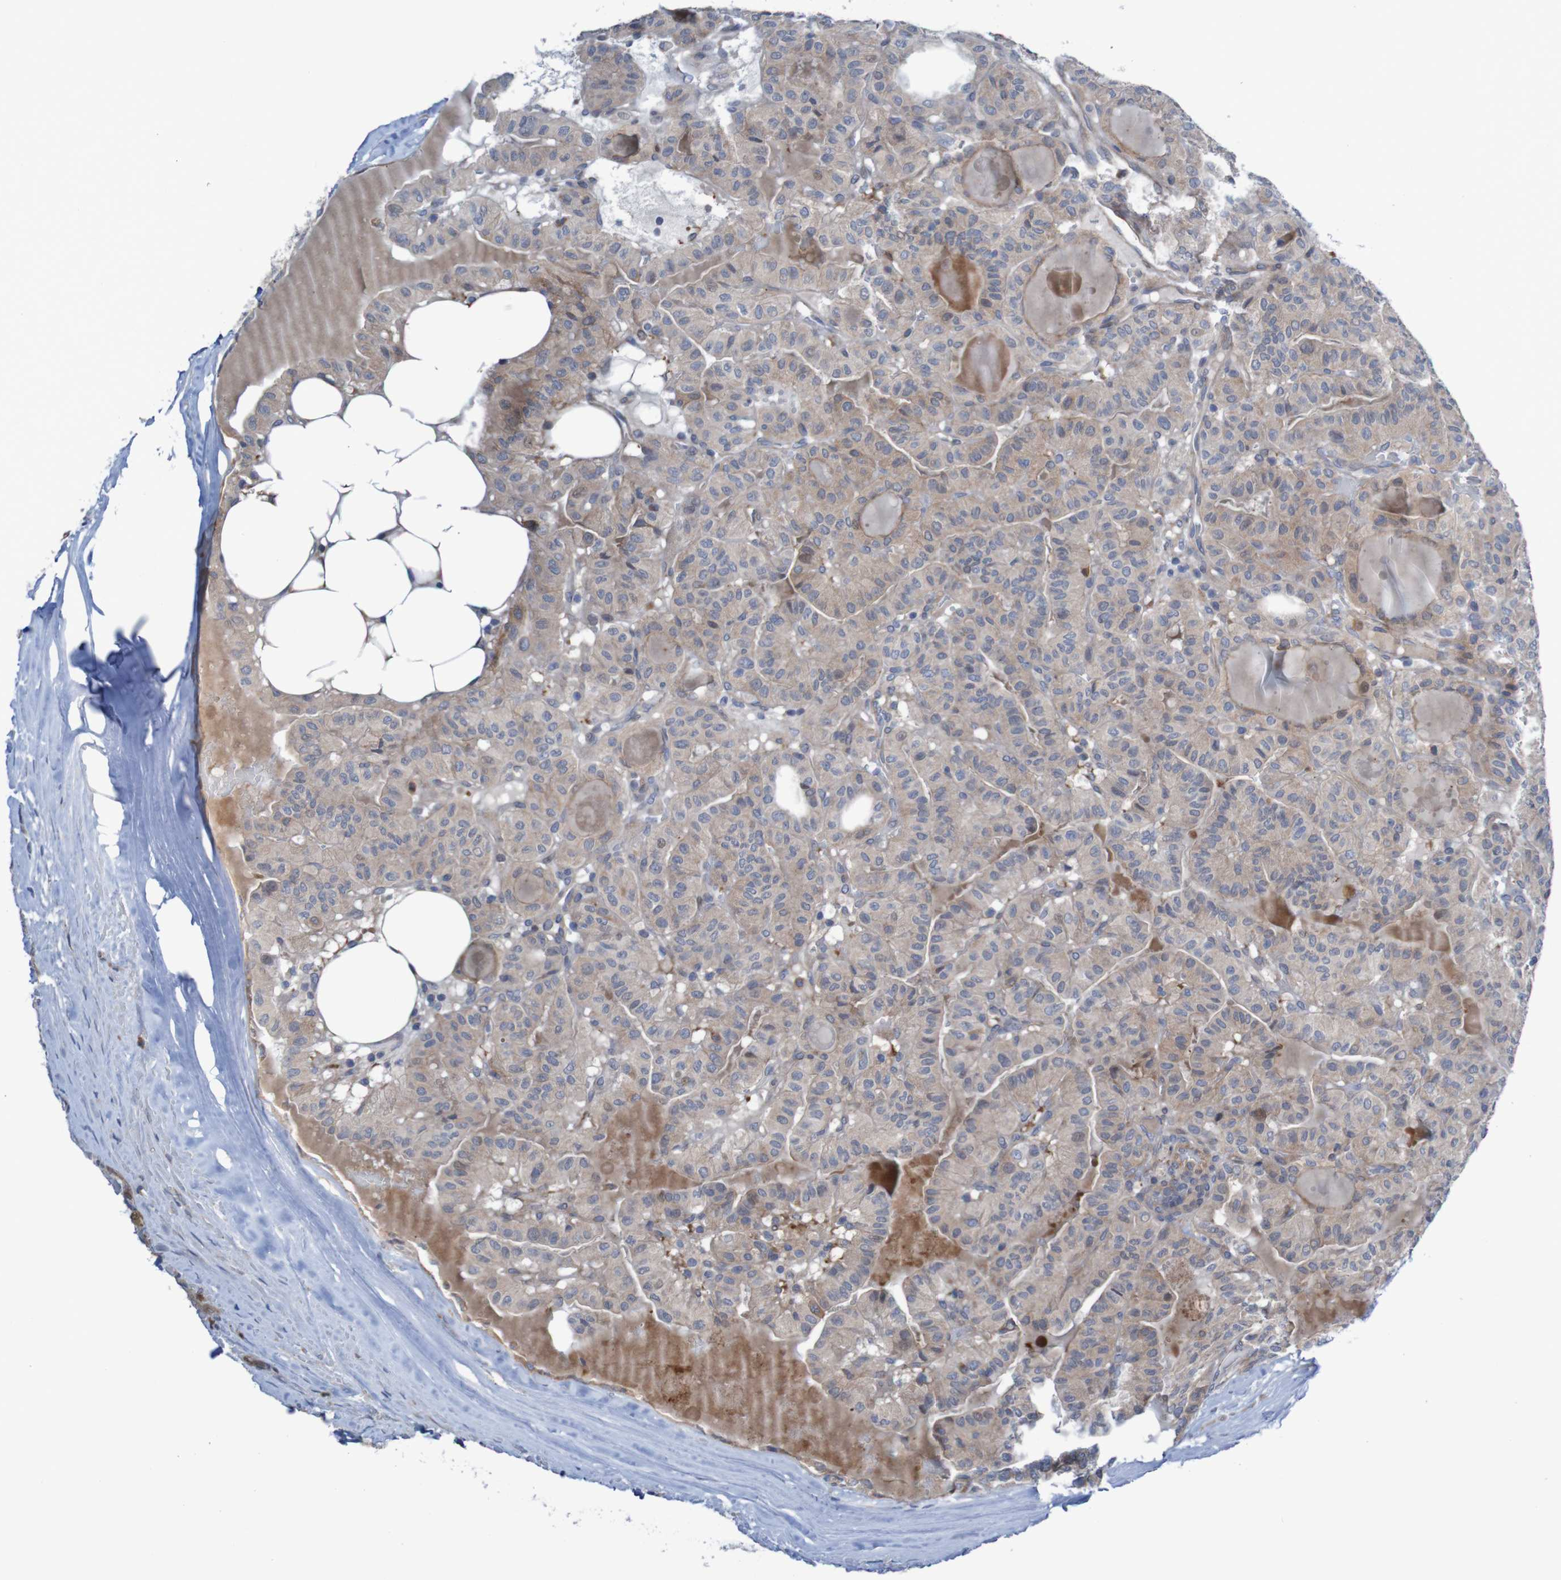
{"staining": {"intensity": "moderate", "quantity": "25%-75%", "location": "cytoplasmic/membranous"}, "tissue": "thyroid cancer", "cell_type": "Tumor cells", "image_type": "cancer", "snomed": [{"axis": "morphology", "description": "Papillary adenocarcinoma, NOS"}, {"axis": "topography", "description": "Thyroid gland"}], "caption": "The micrograph exhibits a brown stain indicating the presence of a protein in the cytoplasmic/membranous of tumor cells in thyroid cancer.", "gene": "ANGPT4", "patient": {"sex": "male", "age": 77}}